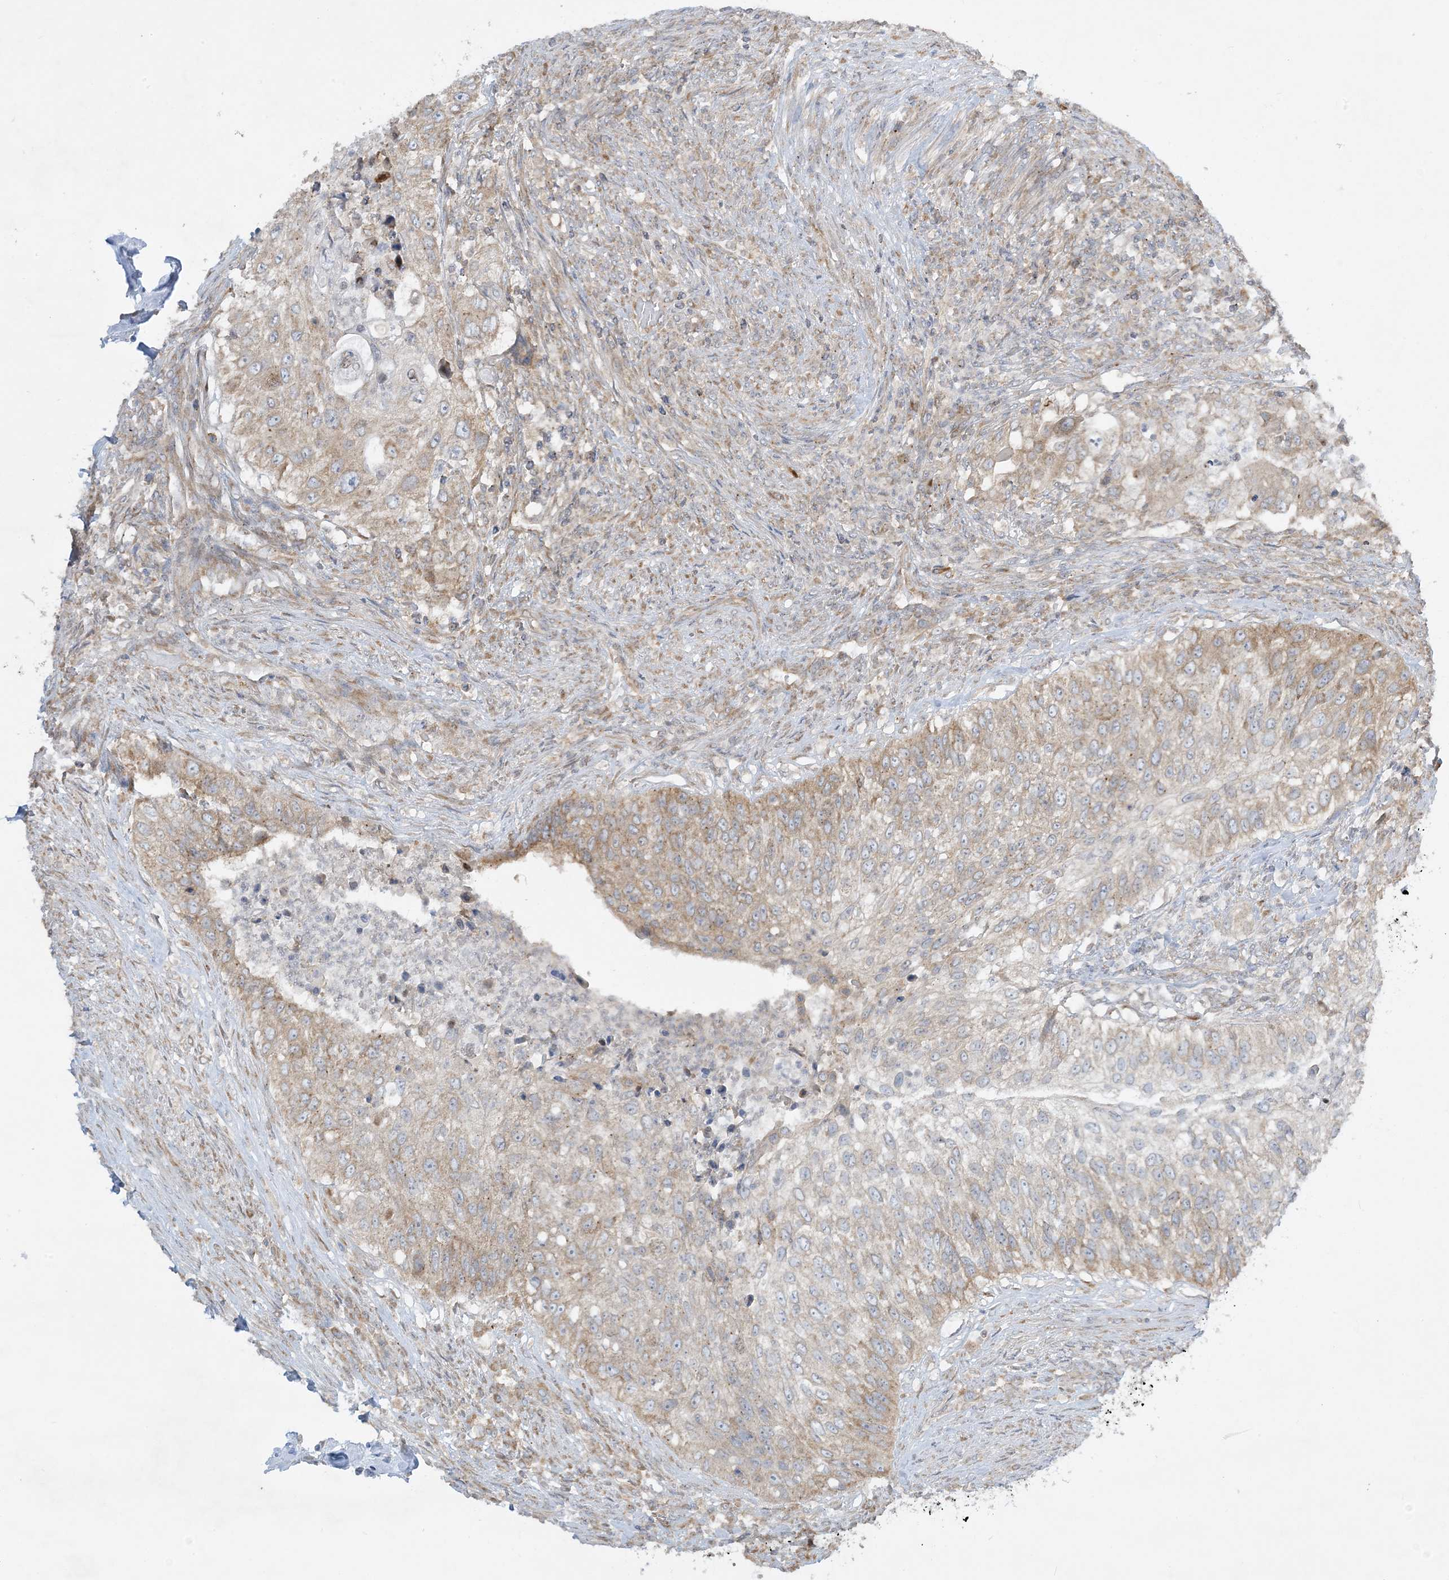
{"staining": {"intensity": "weak", "quantity": "25%-75%", "location": "cytoplasmic/membranous"}, "tissue": "urothelial cancer", "cell_type": "Tumor cells", "image_type": "cancer", "snomed": [{"axis": "morphology", "description": "Urothelial carcinoma, High grade"}, {"axis": "topography", "description": "Urinary bladder"}], "caption": "IHC of human high-grade urothelial carcinoma reveals low levels of weak cytoplasmic/membranous expression in approximately 25%-75% of tumor cells.", "gene": "RPP40", "patient": {"sex": "female", "age": 60}}